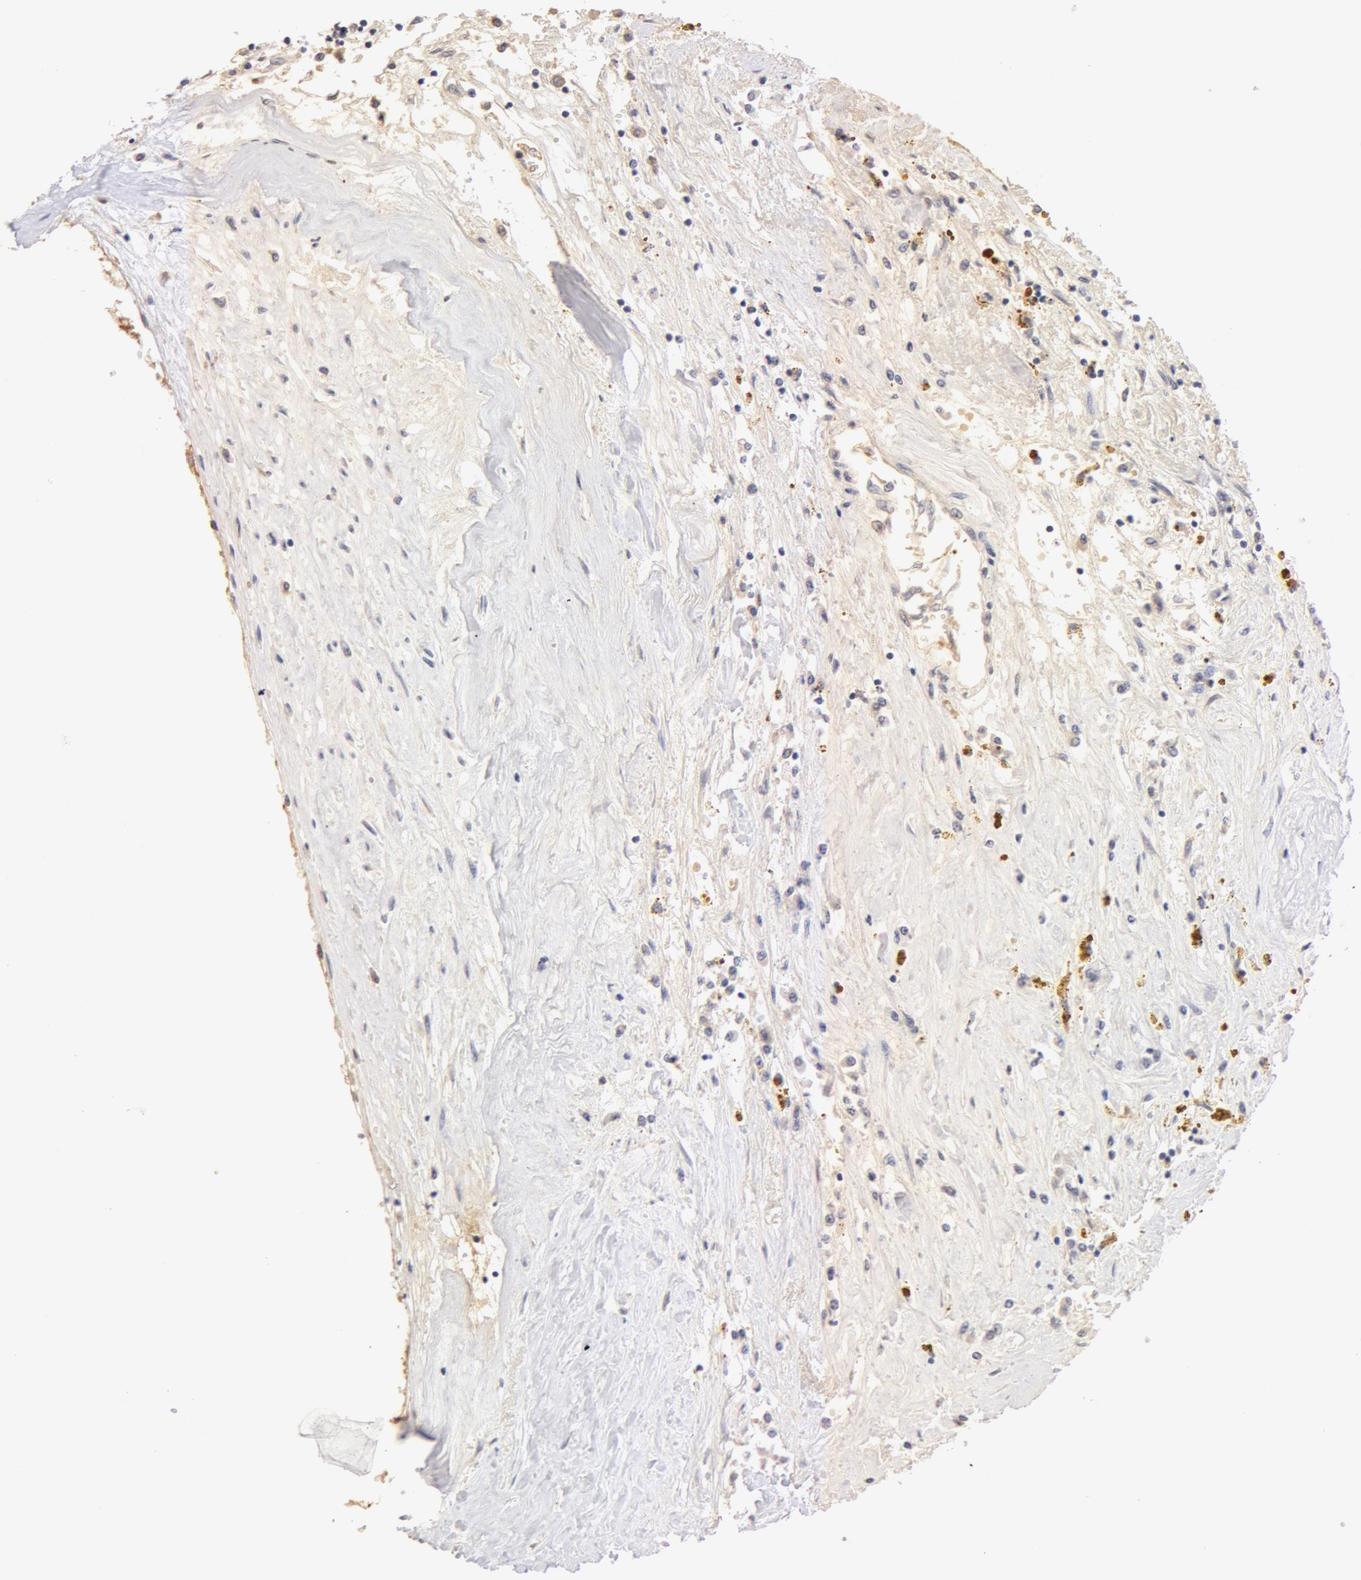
{"staining": {"intensity": "weak", "quantity": "25%-75%", "location": "cytoplasmic/membranous"}, "tissue": "renal cancer", "cell_type": "Tumor cells", "image_type": "cancer", "snomed": [{"axis": "morphology", "description": "Adenocarcinoma, NOS"}, {"axis": "topography", "description": "Kidney"}], "caption": "Protein expression analysis of human adenocarcinoma (renal) reveals weak cytoplasmic/membranous staining in approximately 25%-75% of tumor cells.", "gene": "TF", "patient": {"sex": "male", "age": 78}}